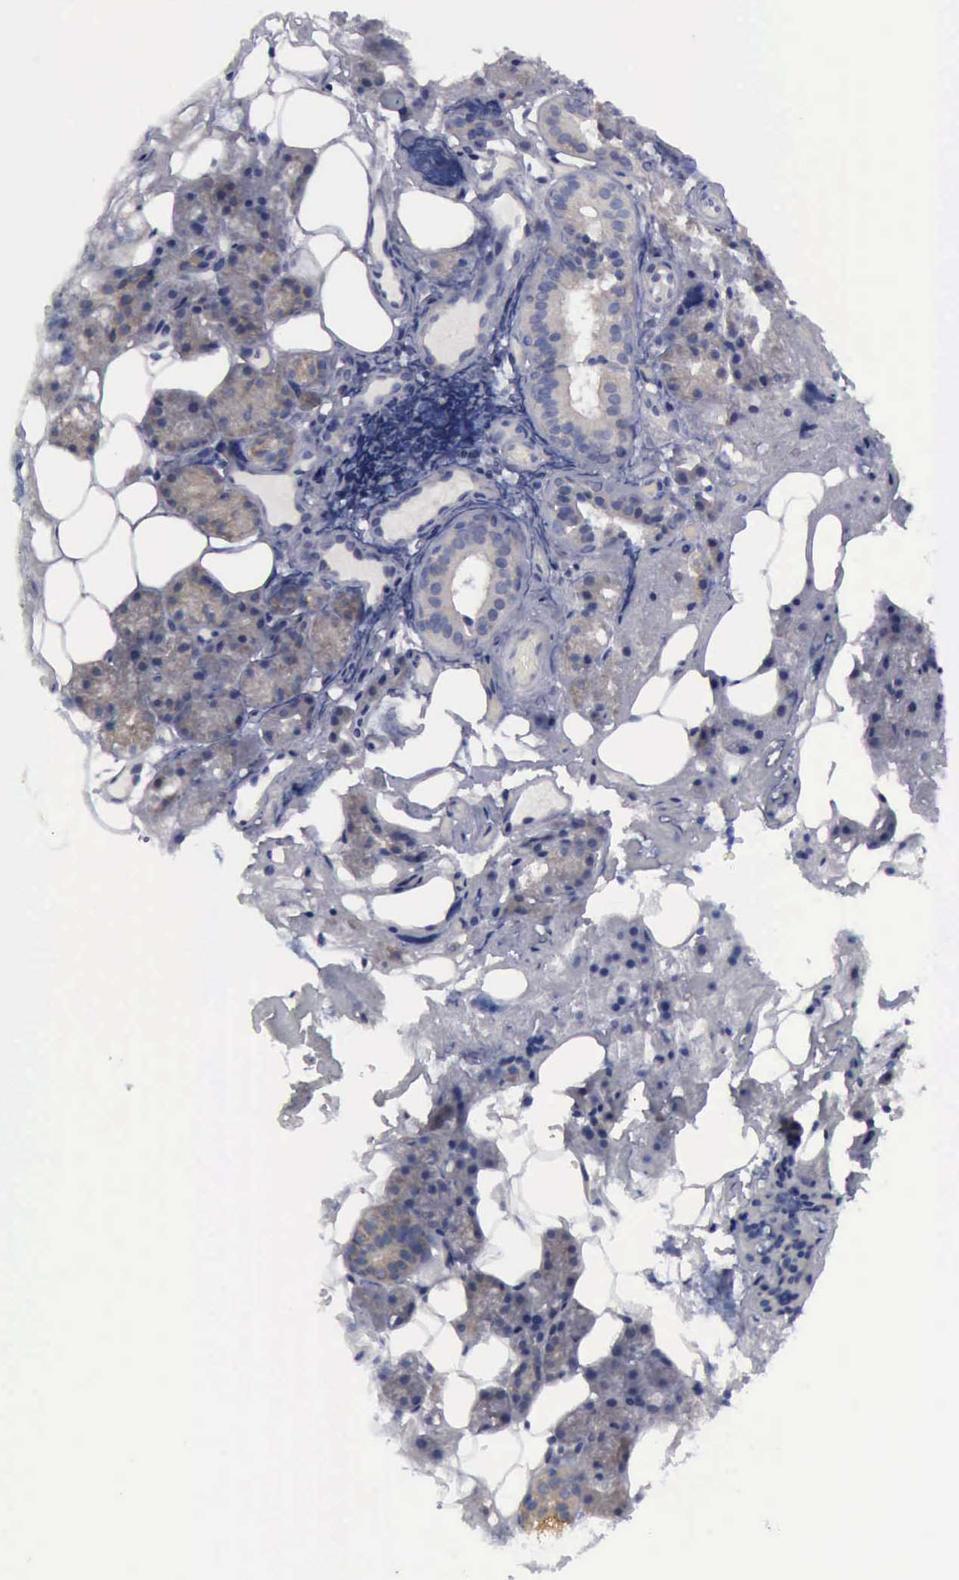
{"staining": {"intensity": "negative", "quantity": "none", "location": "none"}, "tissue": "salivary gland", "cell_type": "Glandular cells", "image_type": "normal", "snomed": [{"axis": "morphology", "description": "Normal tissue, NOS"}, {"axis": "topography", "description": "Salivary gland"}], "caption": "IHC of normal salivary gland reveals no positivity in glandular cells.", "gene": "TXLNG", "patient": {"sex": "female", "age": 55}}